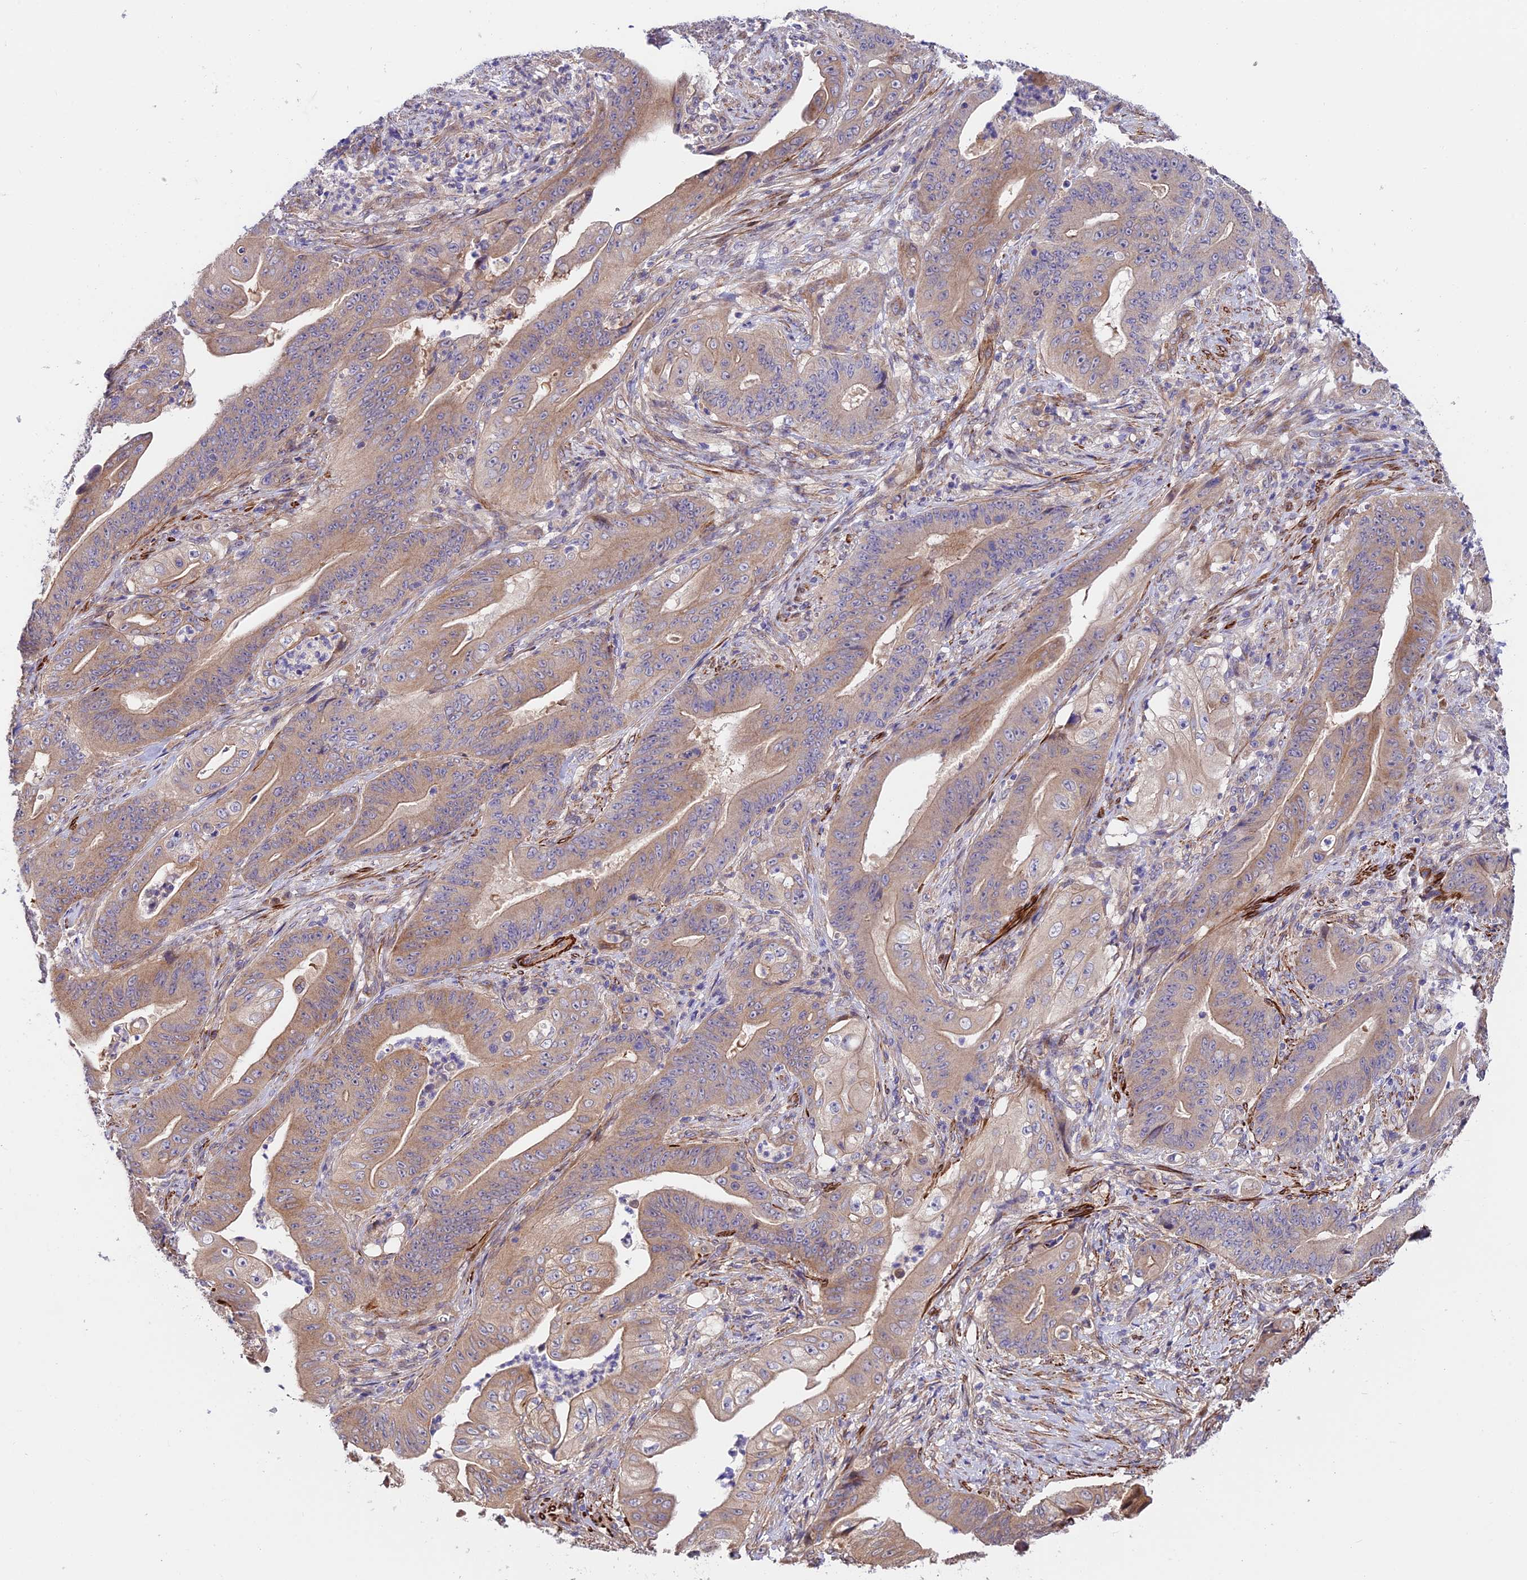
{"staining": {"intensity": "moderate", "quantity": "25%-75%", "location": "cytoplasmic/membranous"}, "tissue": "stomach cancer", "cell_type": "Tumor cells", "image_type": "cancer", "snomed": [{"axis": "morphology", "description": "Adenocarcinoma, NOS"}, {"axis": "topography", "description": "Stomach"}], "caption": "A medium amount of moderate cytoplasmic/membranous staining is identified in approximately 25%-75% of tumor cells in adenocarcinoma (stomach) tissue. (IHC, brightfield microscopy, high magnification).", "gene": "ANKRD50", "patient": {"sex": "female", "age": 73}}